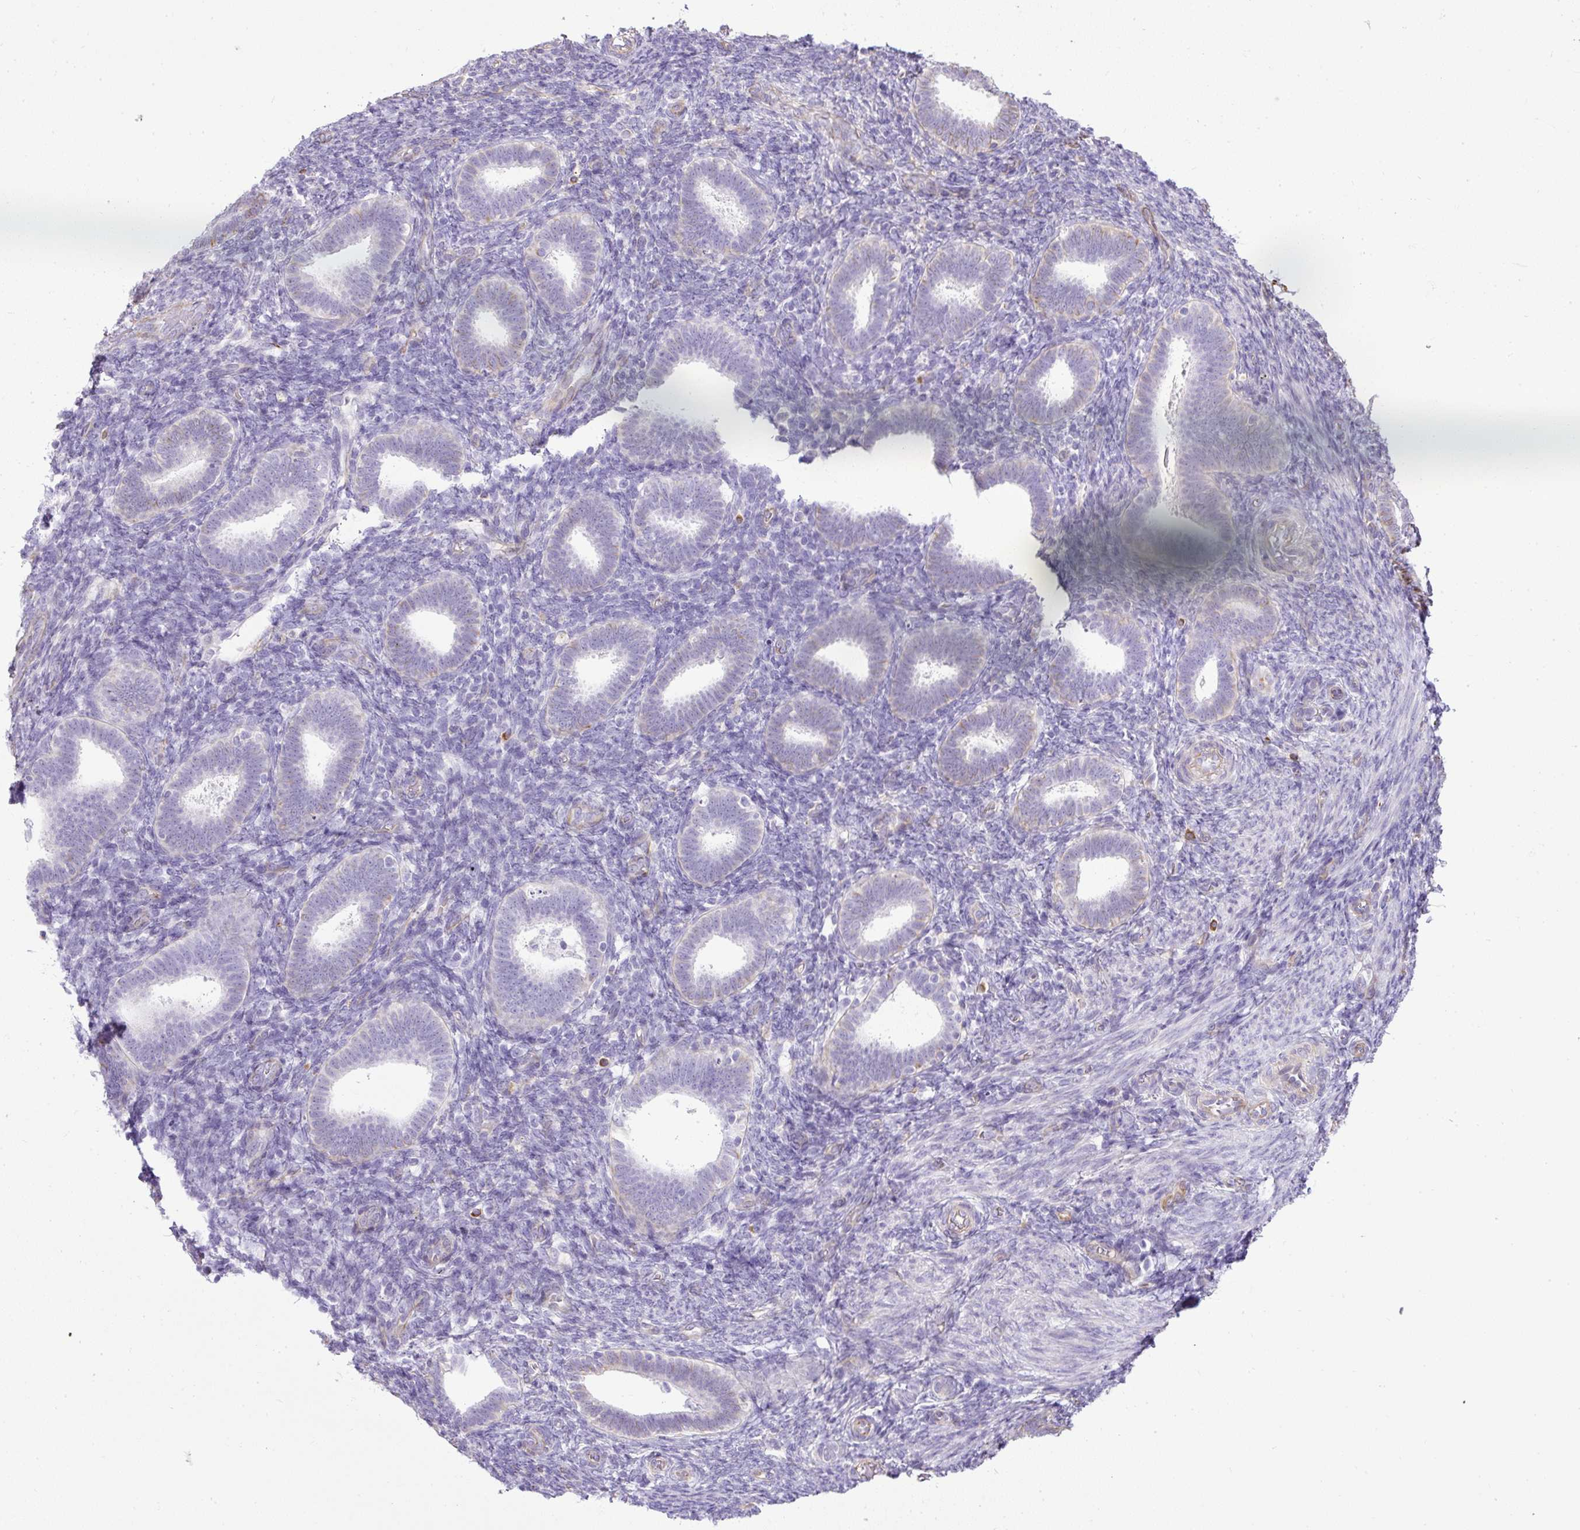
{"staining": {"intensity": "negative", "quantity": "none", "location": "none"}, "tissue": "endometrium", "cell_type": "Cells in endometrial stroma", "image_type": "normal", "snomed": [{"axis": "morphology", "description": "Normal tissue, NOS"}, {"axis": "topography", "description": "Endometrium"}], "caption": "The histopathology image reveals no significant positivity in cells in endometrial stroma of endometrium.", "gene": "PLS1", "patient": {"sex": "female", "age": 34}}